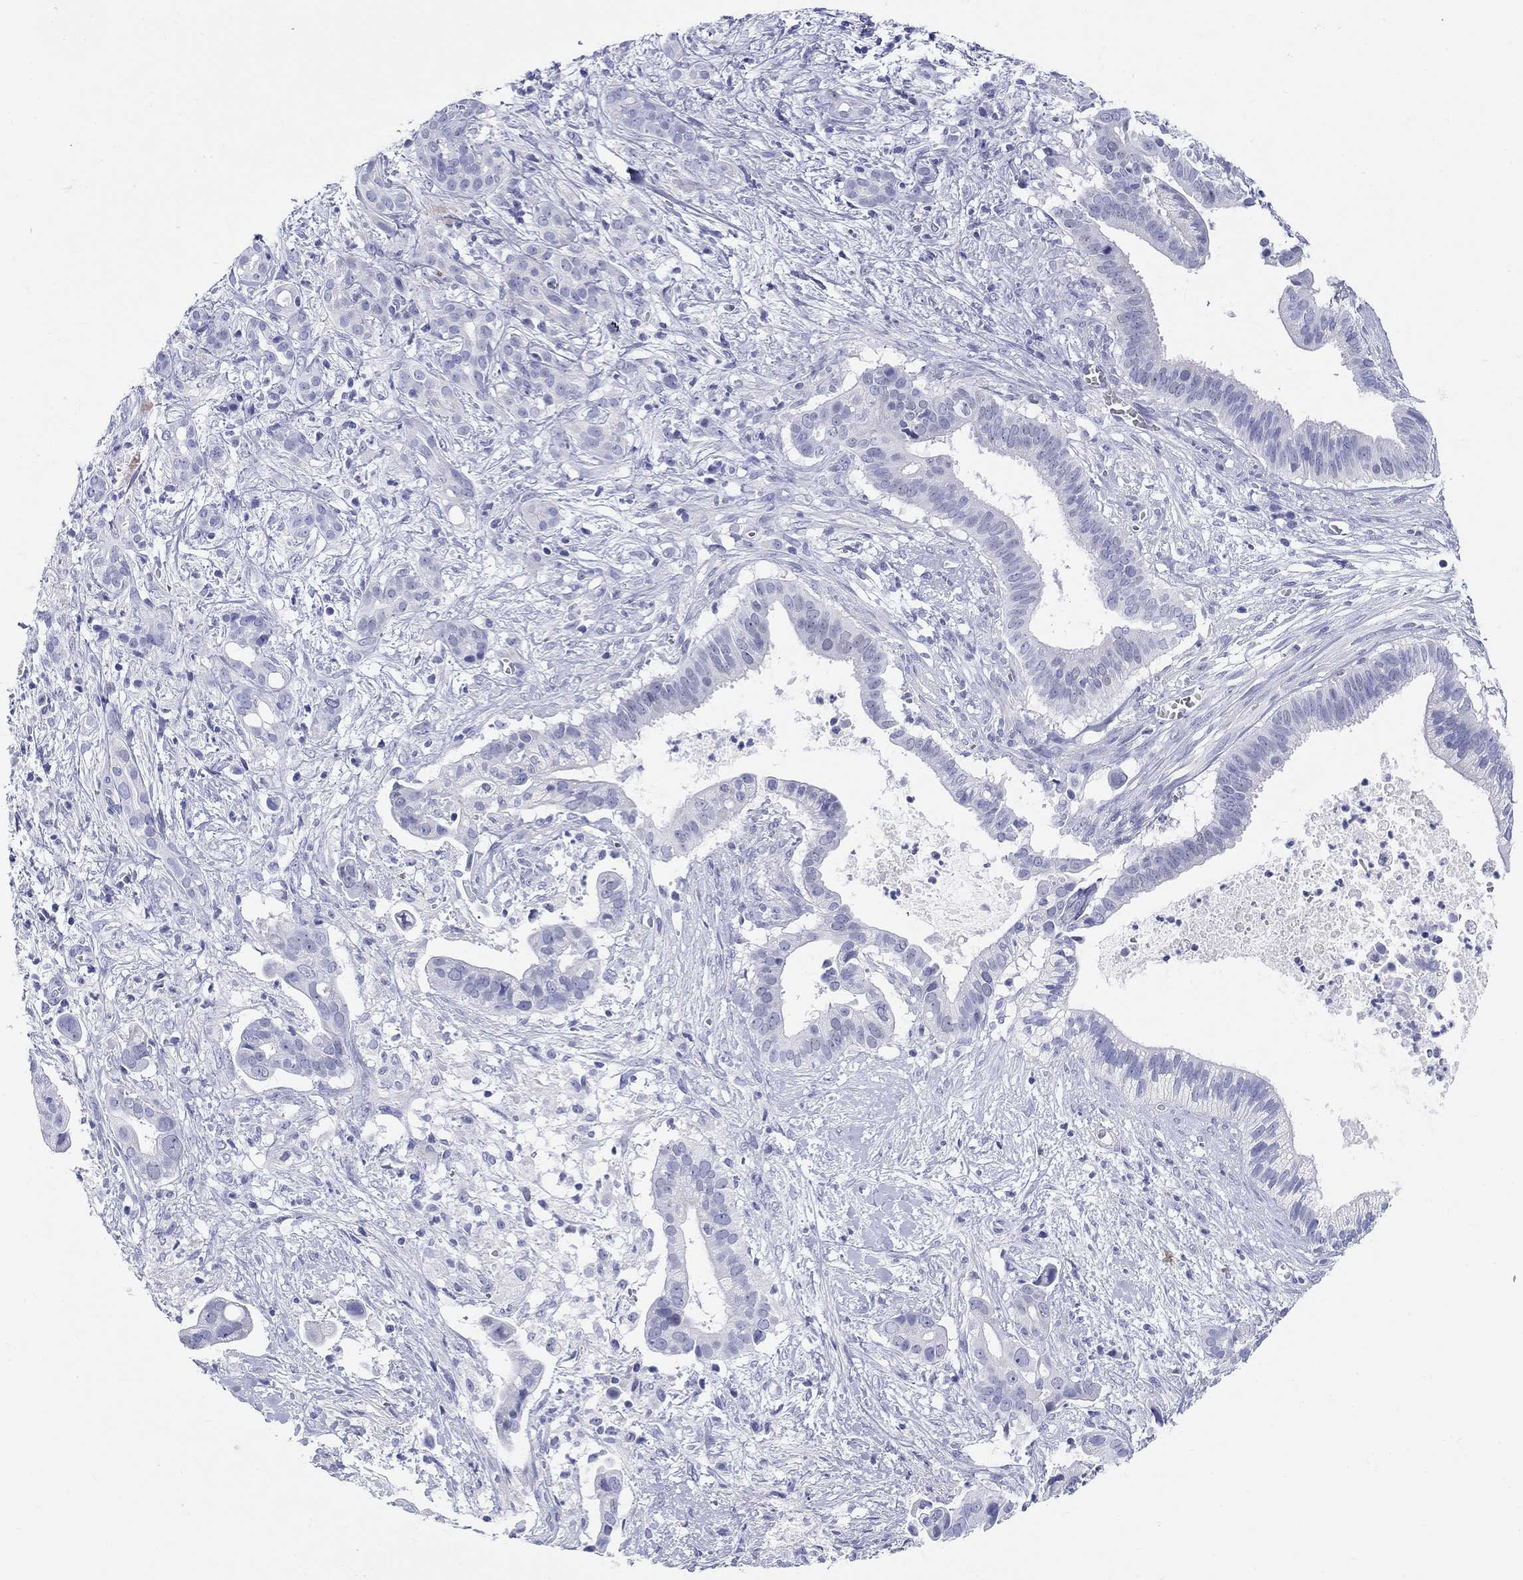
{"staining": {"intensity": "negative", "quantity": "none", "location": "none"}, "tissue": "pancreatic cancer", "cell_type": "Tumor cells", "image_type": "cancer", "snomed": [{"axis": "morphology", "description": "Adenocarcinoma, NOS"}, {"axis": "topography", "description": "Pancreas"}], "caption": "This is an IHC micrograph of human pancreatic adenocarcinoma. There is no staining in tumor cells.", "gene": "LAMP5", "patient": {"sex": "male", "age": 61}}